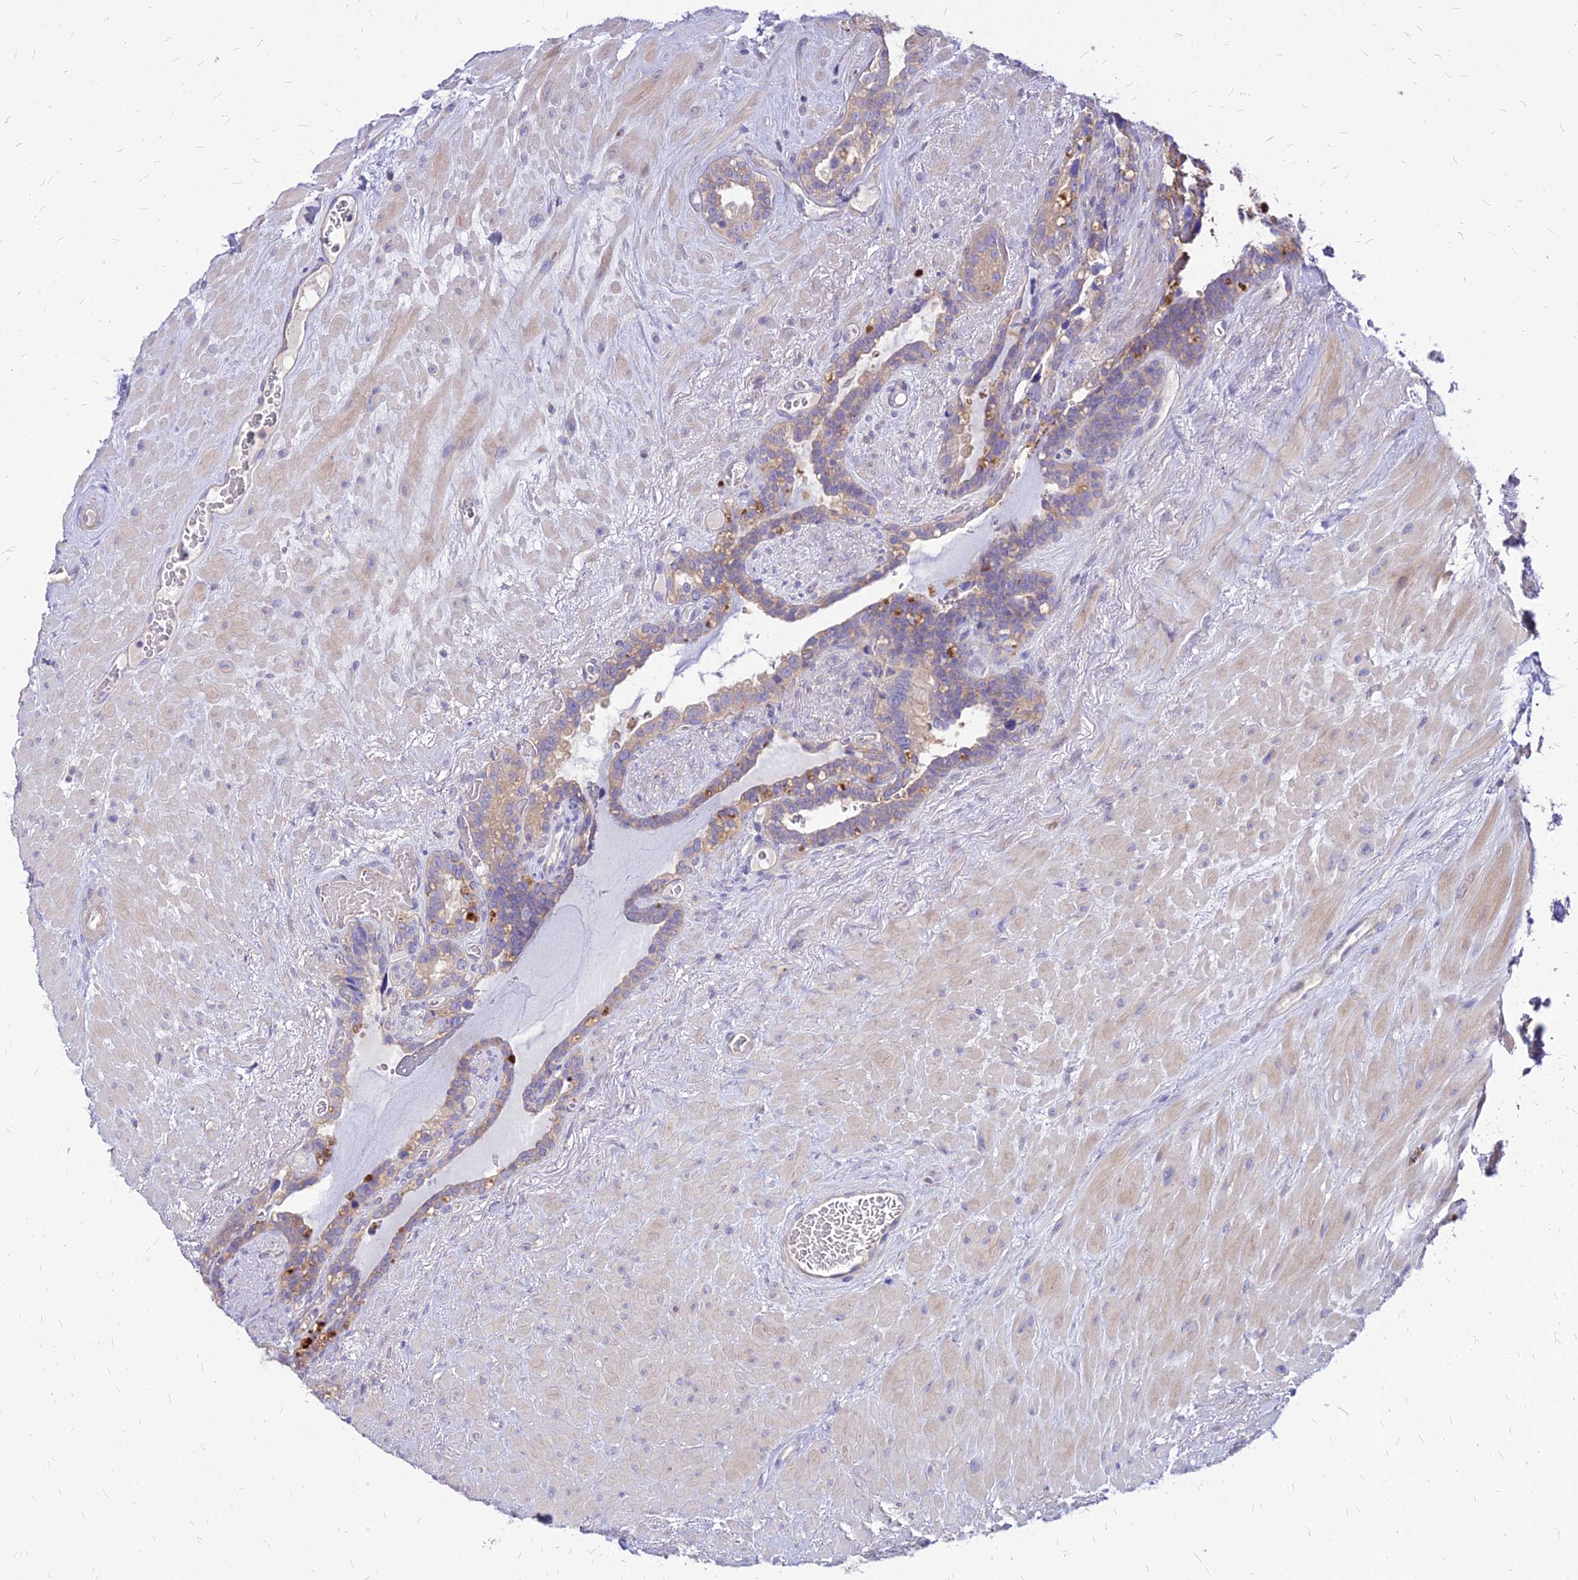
{"staining": {"intensity": "weak", "quantity": "<25%", "location": "cytoplasmic/membranous"}, "tissue": "seminal vesicle", "cell_type": "Glandular cells", "image_type": "normal", "snomed": [{"axis": "morphology", "description": "Normal tissue, NOS"}, {"axis": "topography", "description": "Seminal veicle"}], "caption": "Glandular cells are negative for protein expression in benign human seminal vesicle. The staining was performed using DAB (3,3'-diaminobenzidine) to visualize the protein expression in brown, while the nuclei were stained in blue with hematoxylin (Magnification: 20x).", "gene": "COMMD10", "patient": {"sex": "male", "age": 80}}